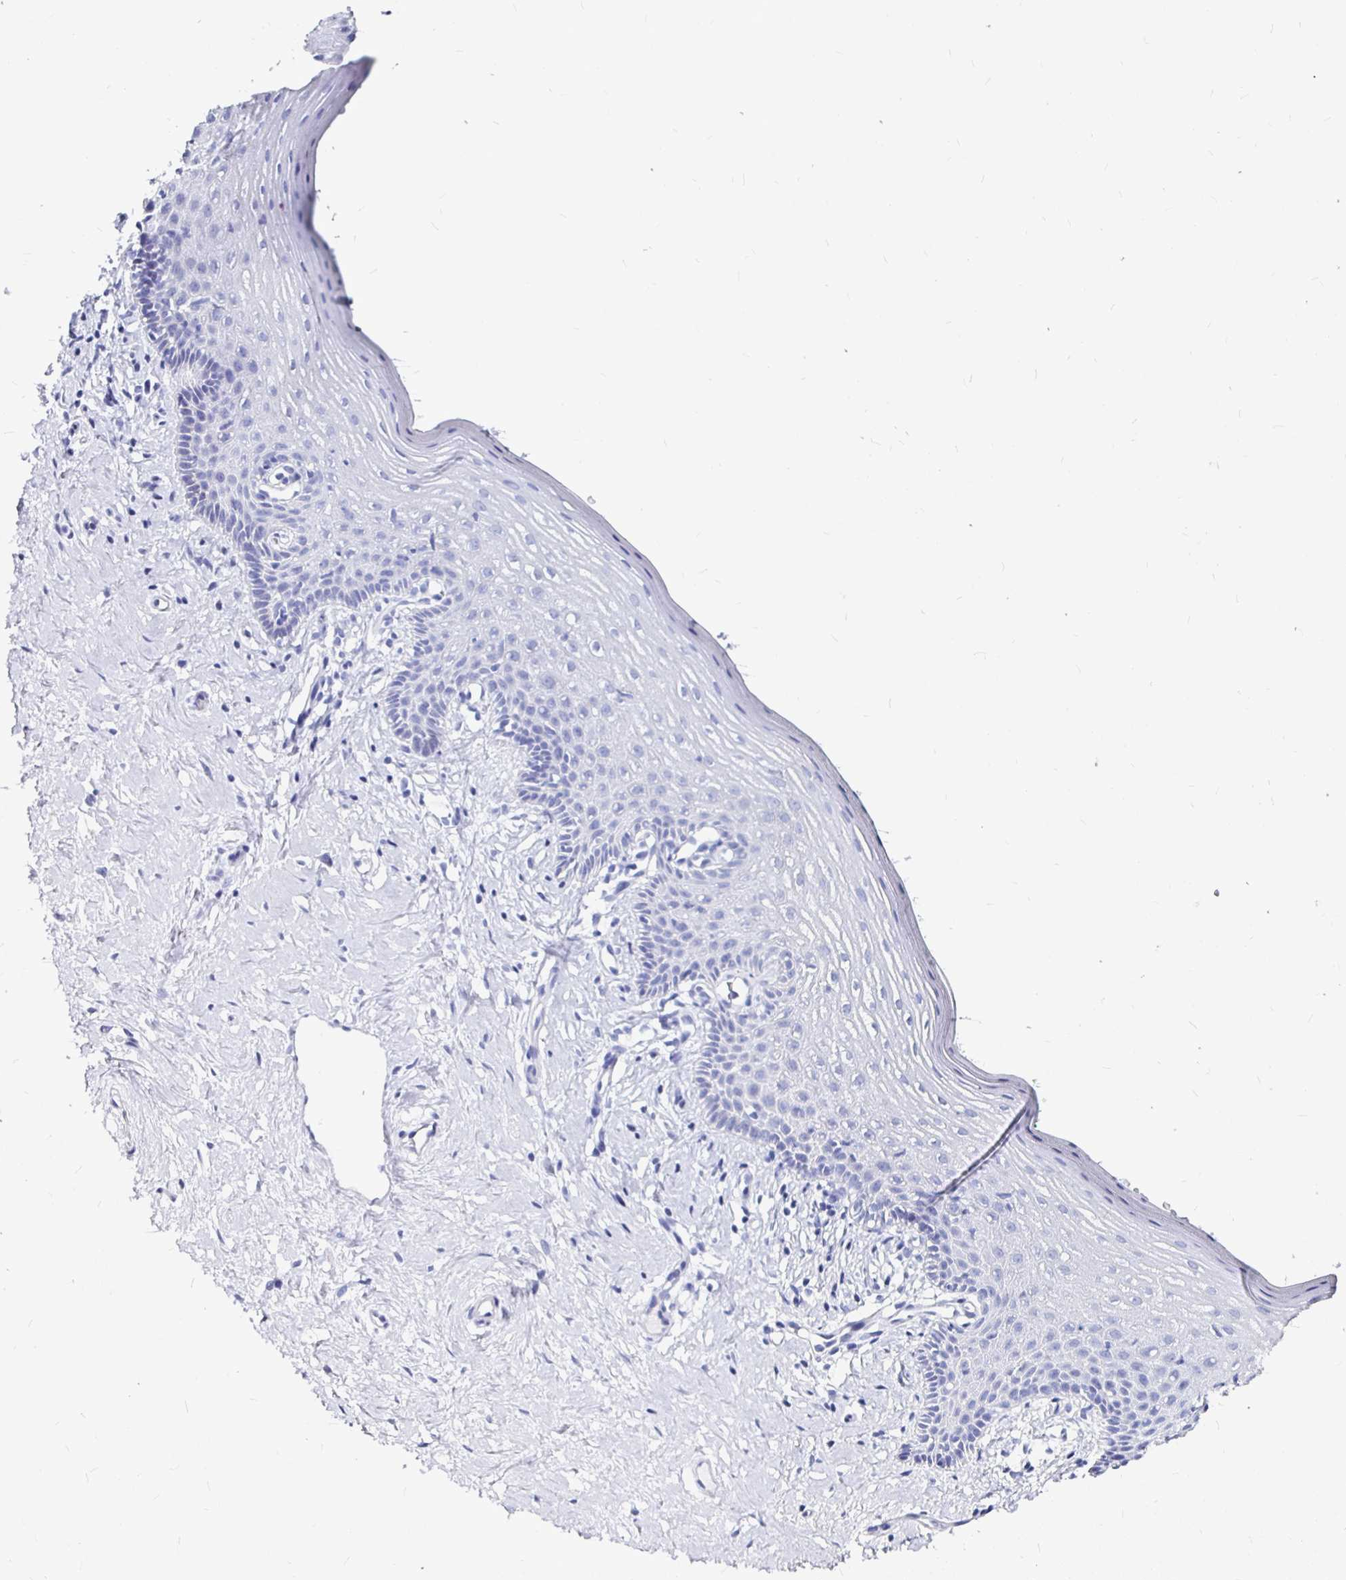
{"staining": {"intensity": "negative", "quantity": "none", "location": "none"}, "tissue": "vagina", "cell_type": "Squamous epithelial cells", "image_type": "normal", "snomed": [{"axis": "morphology", "description": "Normal tissue, NOS"}, {"axis": "topography", "description": "Vagina"}], "caption": "The IHC histopathology image has no significant staining in squamous epithelial cells of vagina. The staining was performed using DAB to visualize the protein expression in brown, while the nuclei were stained in blue with hematoxylin (Magnification: 20x).", "gene": "LUZP4", "patient": {"sex": "female", "age": 42}}